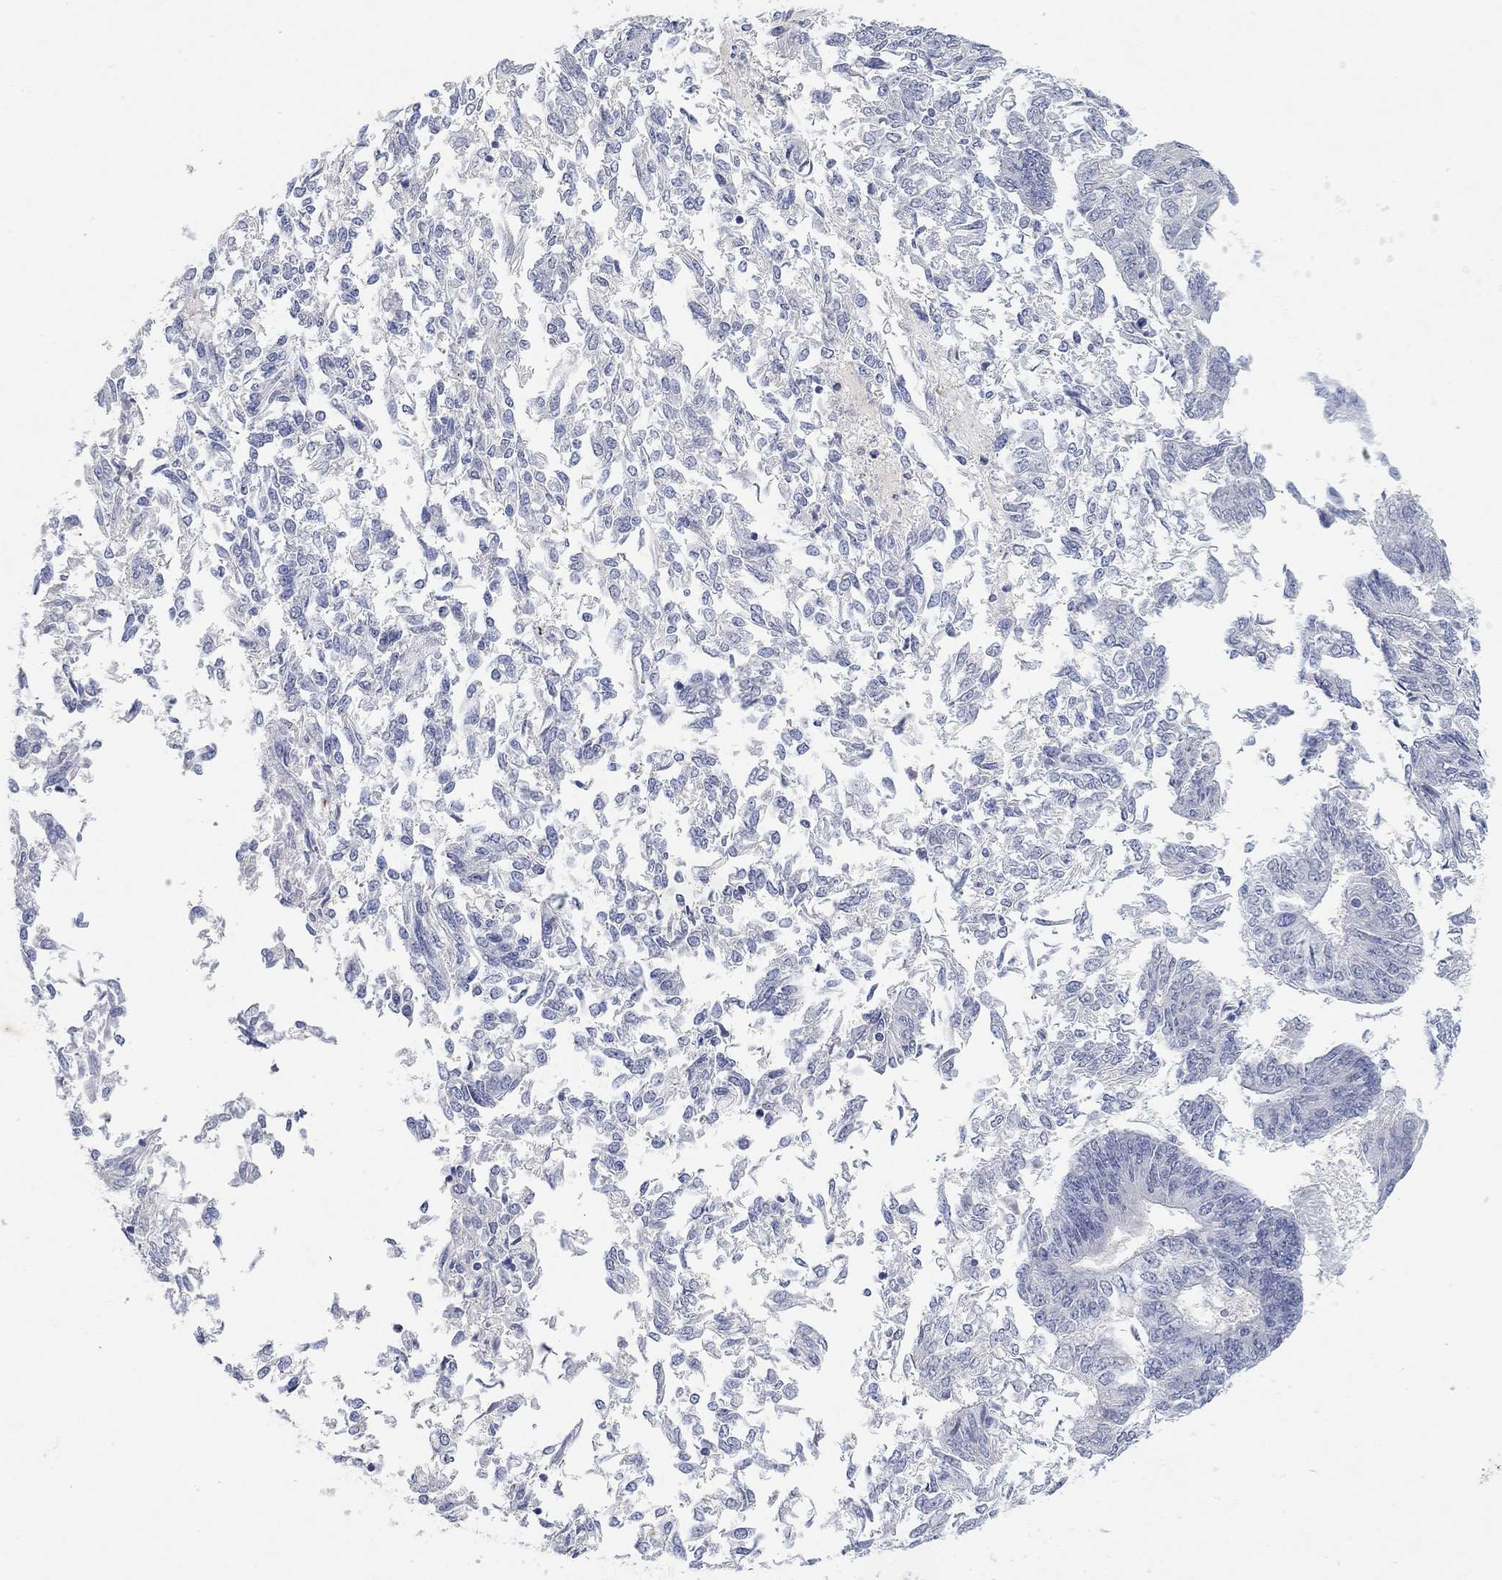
{"staining": {"intensity": "negative", "quantity": "none", "location": "none"}, "tissue": "endometrial cancer", "cell_type": "Tumor cells", "image_type": "cancer", "snomed": [{"axis": "morphology", "description": "Adenocarcinoma, NOS"}, {"axis": "topography", "description": "Endometrium"}], "caption": "Tumor cells show no significant positivity in endometrial adenocarcinoma.", "gene": "VAT1L", "patient": {"sex": "female", "age": 58}}